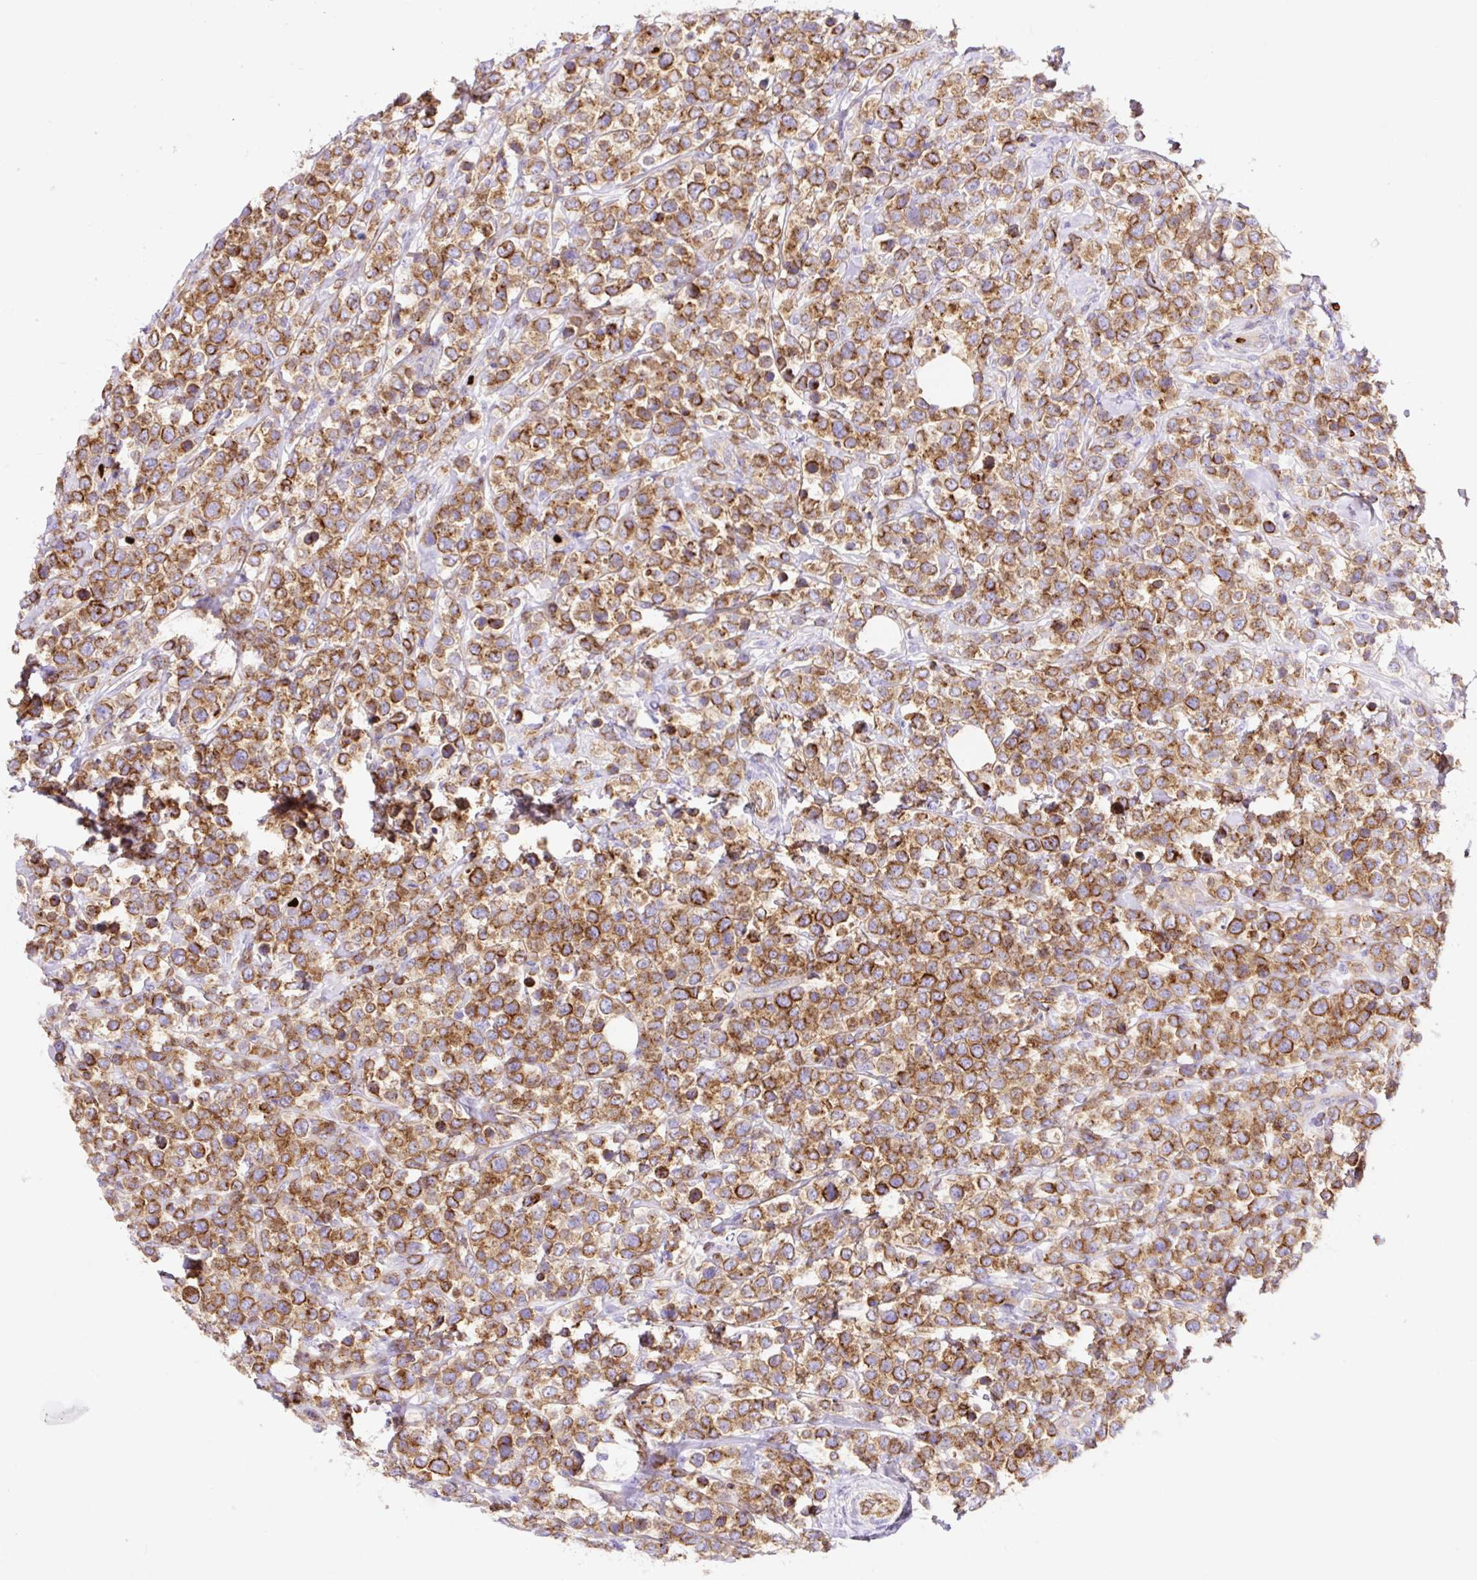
{"staining": {"intensity": "moderate", "quantity": ">75%", "location": "cytoplasmic/membranous"}, "tissue": "lymphoma", "cell_type": "Tumor cells", "image_type": "cancer", "snomed": [{"axis": "morphology", "description": "Malignant lymphoma, non-Hodgkin's type, Low grade"}, {"axis": "topography", "description": "Lymph node"}], "caption": "Lymphoma tissue demonstrates moderate cytoplasmic/membranous staining in approximately >75% of tumor cells, visualized by immunohistochemistry.", "gene": "HIP1R", "patient": {"sex": "male", "age": 60}}